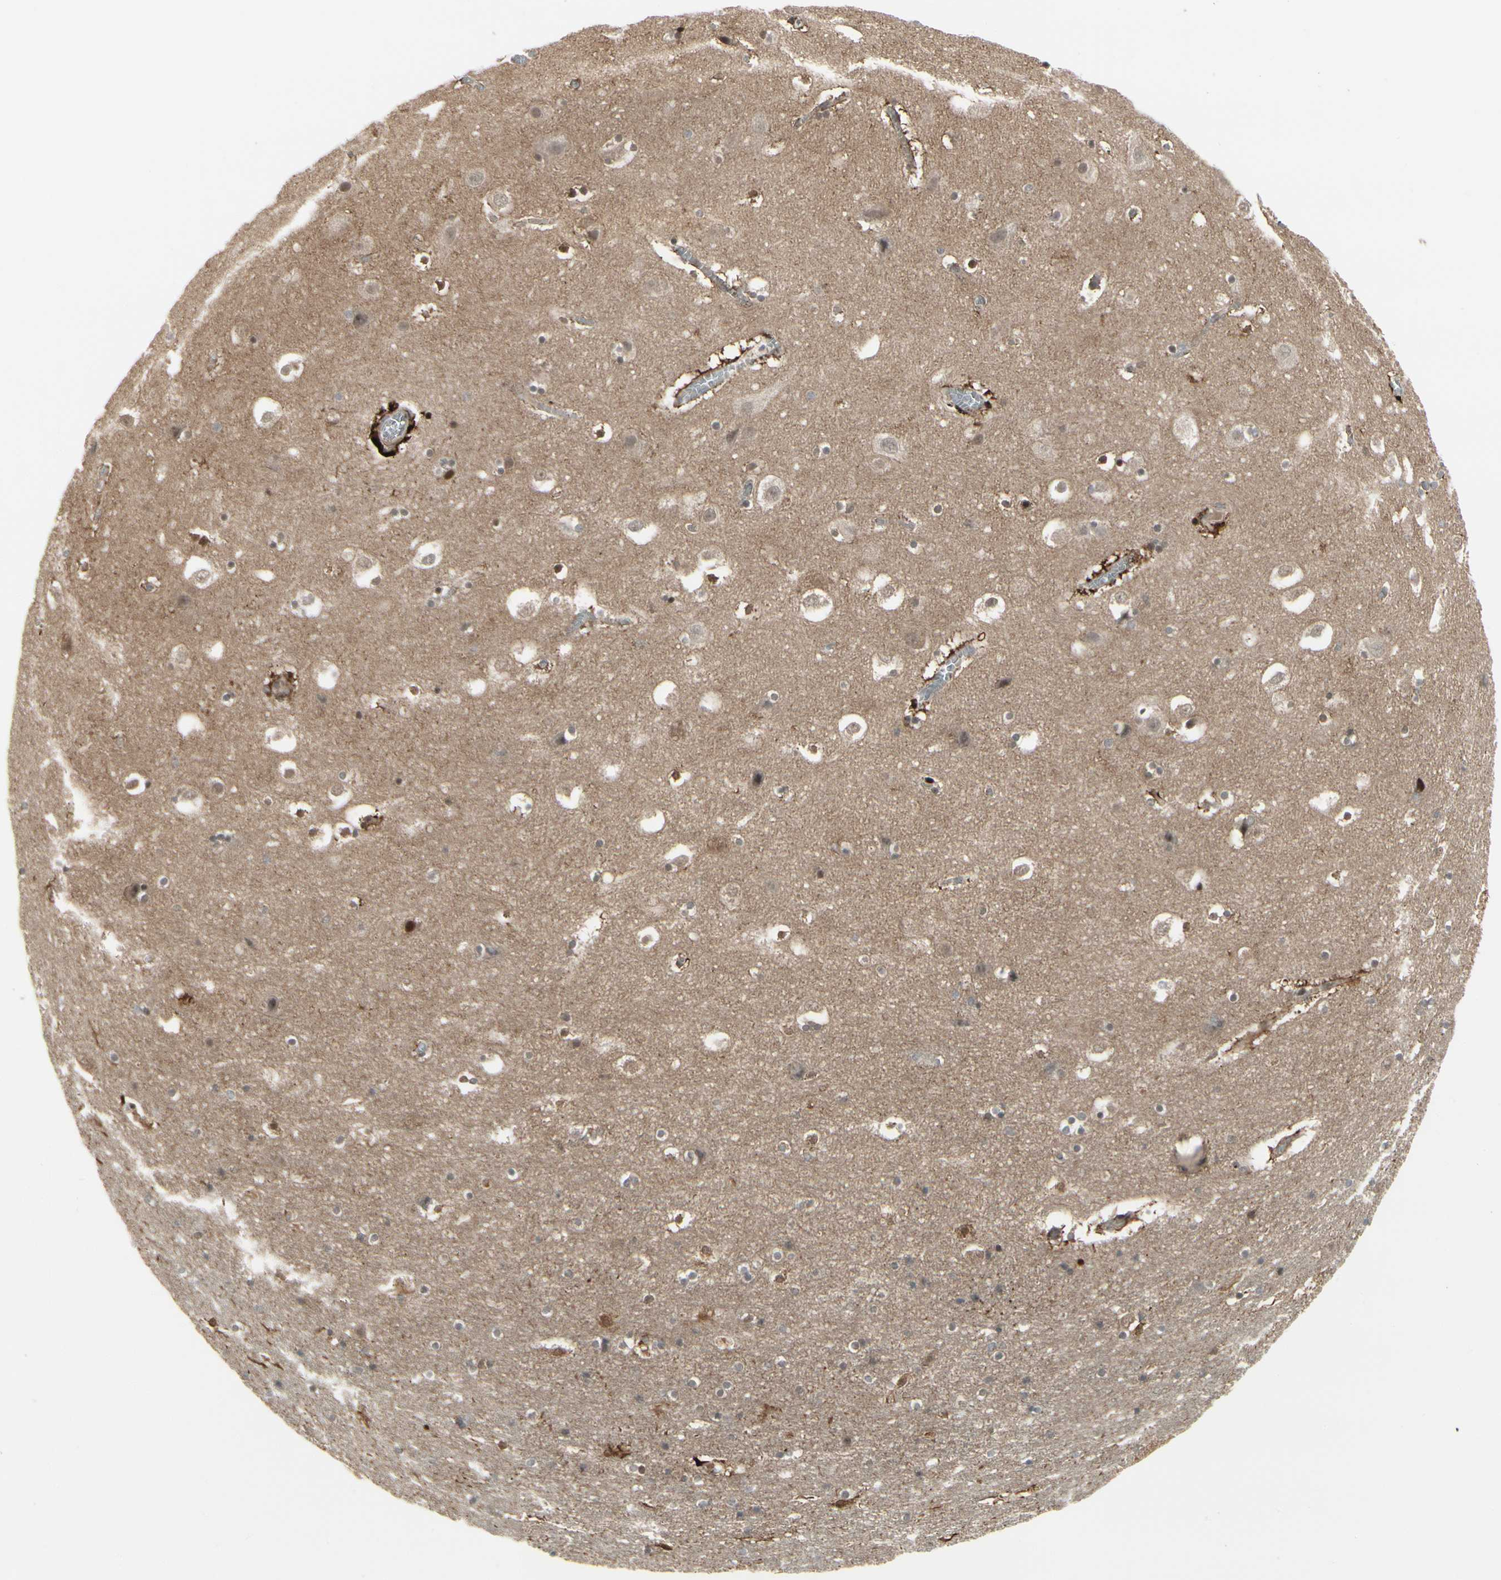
{"staining": {"intensity": "strong", "quantity": "25%-75%", "location": "cytoplasmic/membranous"}, "tissue": "hippocampus", "cell_type": "Glial cells", "image_type": "normal", "snomed": [{"axis": "morphology", "description": "Normal tissue, NOS"}, {"axis": "topography", "description": "Hippocampus"}], "caption": "Hippocampus stained with DAB immunohistochemistry (IHC) shows high levels of strong cytoplasmic/membranous positivity in about 25%-75% of glial cells.", "gene": "IGFBP6", "patient": {"sex": "male", "age": 45}}